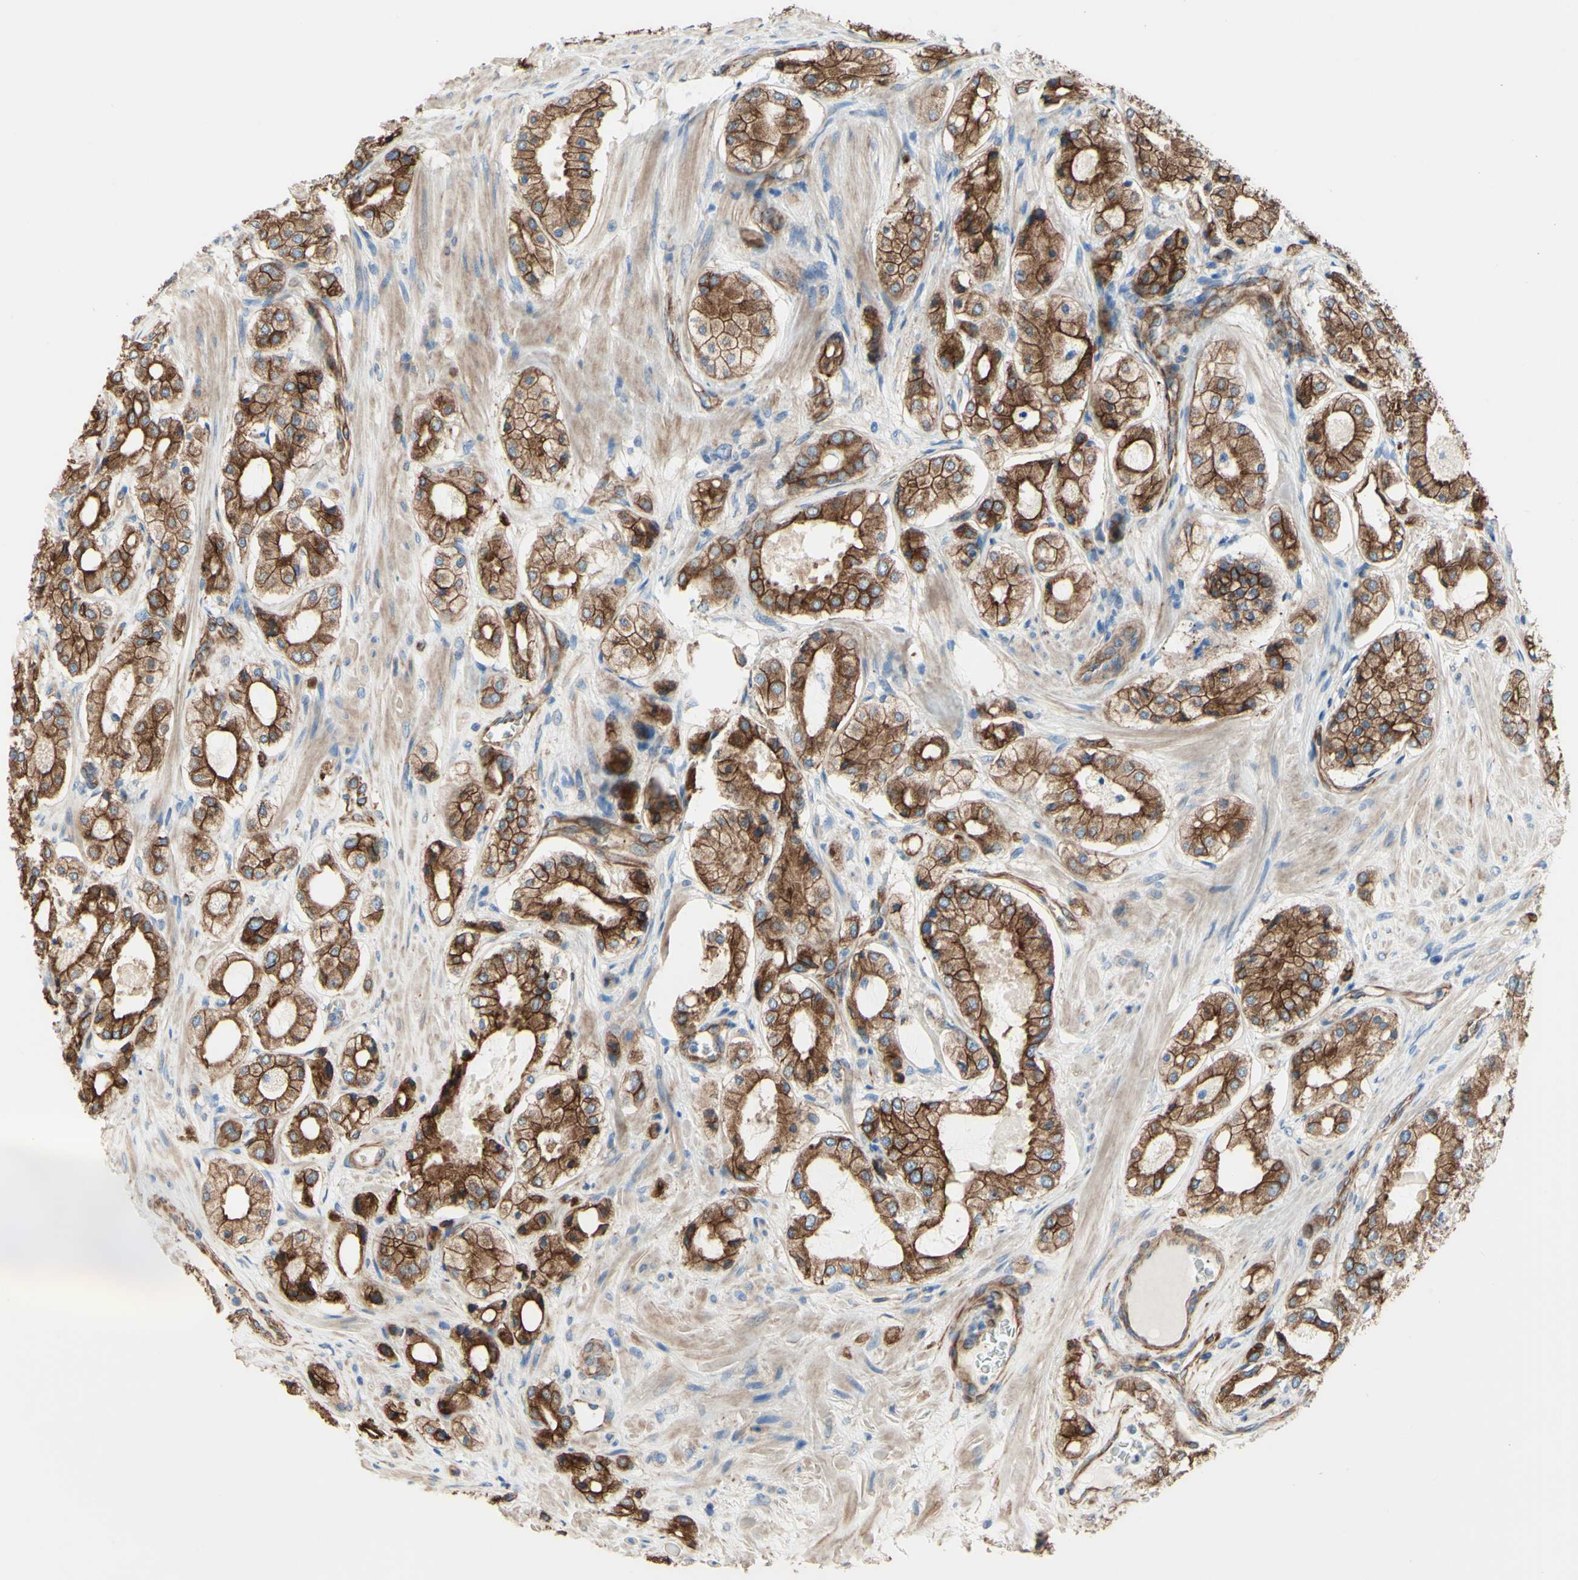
{"staining": {"intensity": "strong", "quantity": ">75%", "location": "cytoplasmic/membranous"}, "tissue": "prostate cancer", "cell_type": "Tumor cells", "image_type": "cancer", "snomed": [{"axis": "morphology", "description": "Adenocarcinoma, High grade"}, {"axis": "topography", "description": "Prostate"}], "caption": "DAB immunohistochemical staining of human prostate cancer (high-grade adenocarcinoma) shows strong cytoplasmic/membranous protein positivity in approximately >75% of tumor cells. (DAB IHC with brightfield microscopy, high magnification).", "gene": "ENDOD1", "patient": {"sex": "male", "age": 65}}